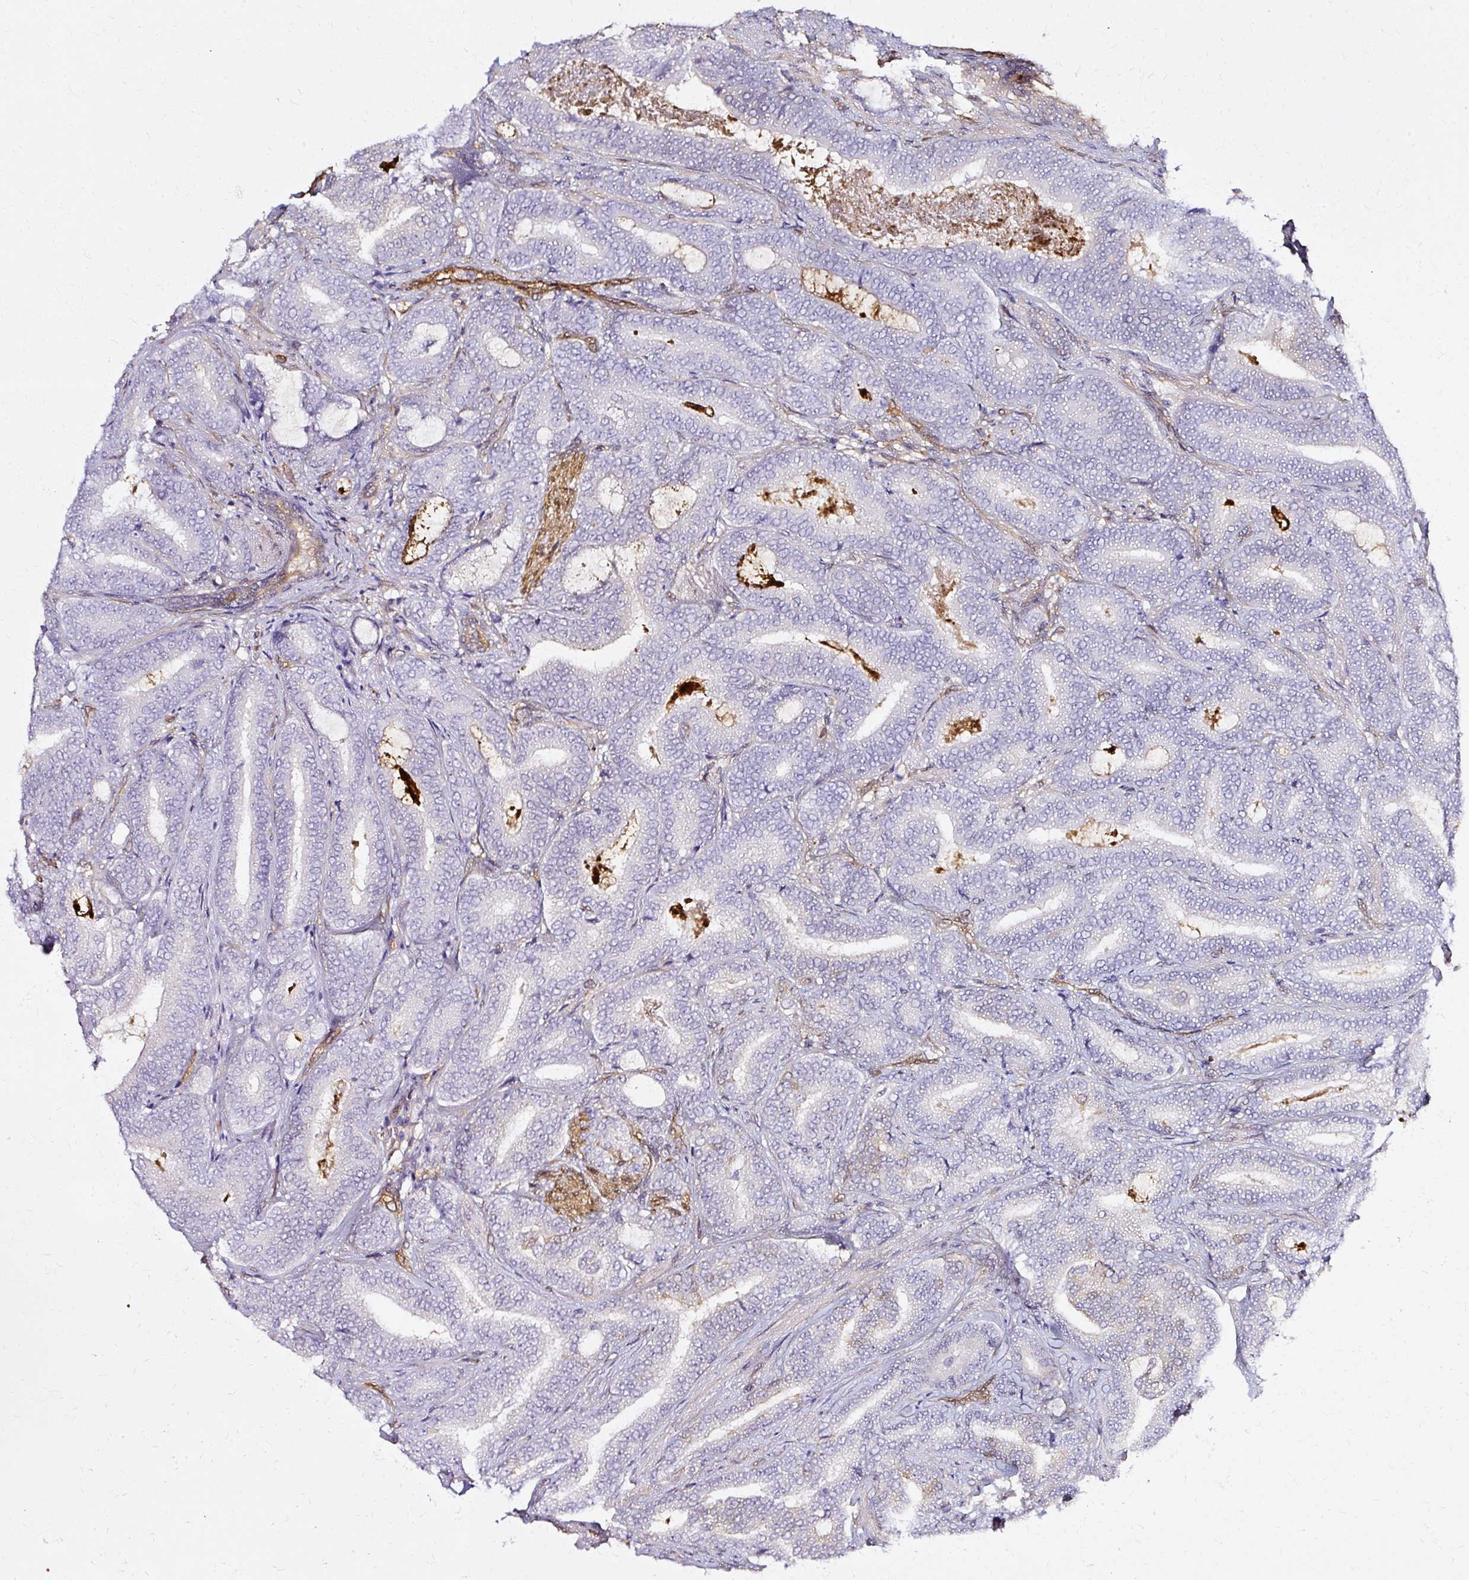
{"staining": {"intensity": "negative", "quantity": "none", "location": "none"}, "tissue": "prostate cancer", "cell_type": "Tumor cells", "image_type": "cancer", "snomed": [{"axis": "morphology", "description": "Adenocarcinoma, Low grade"}, {"axis": "topography", "description": "Prostate and seminal vesicle, NOS"}], "caption": "Human prostate adenocarcinoma (low-grade) stained for a protein using immunohistochemistry (IHC) shows no positivity in tumor cells.", "gene": "CNN3", "patient": {"sex": "male", "age": 61}}